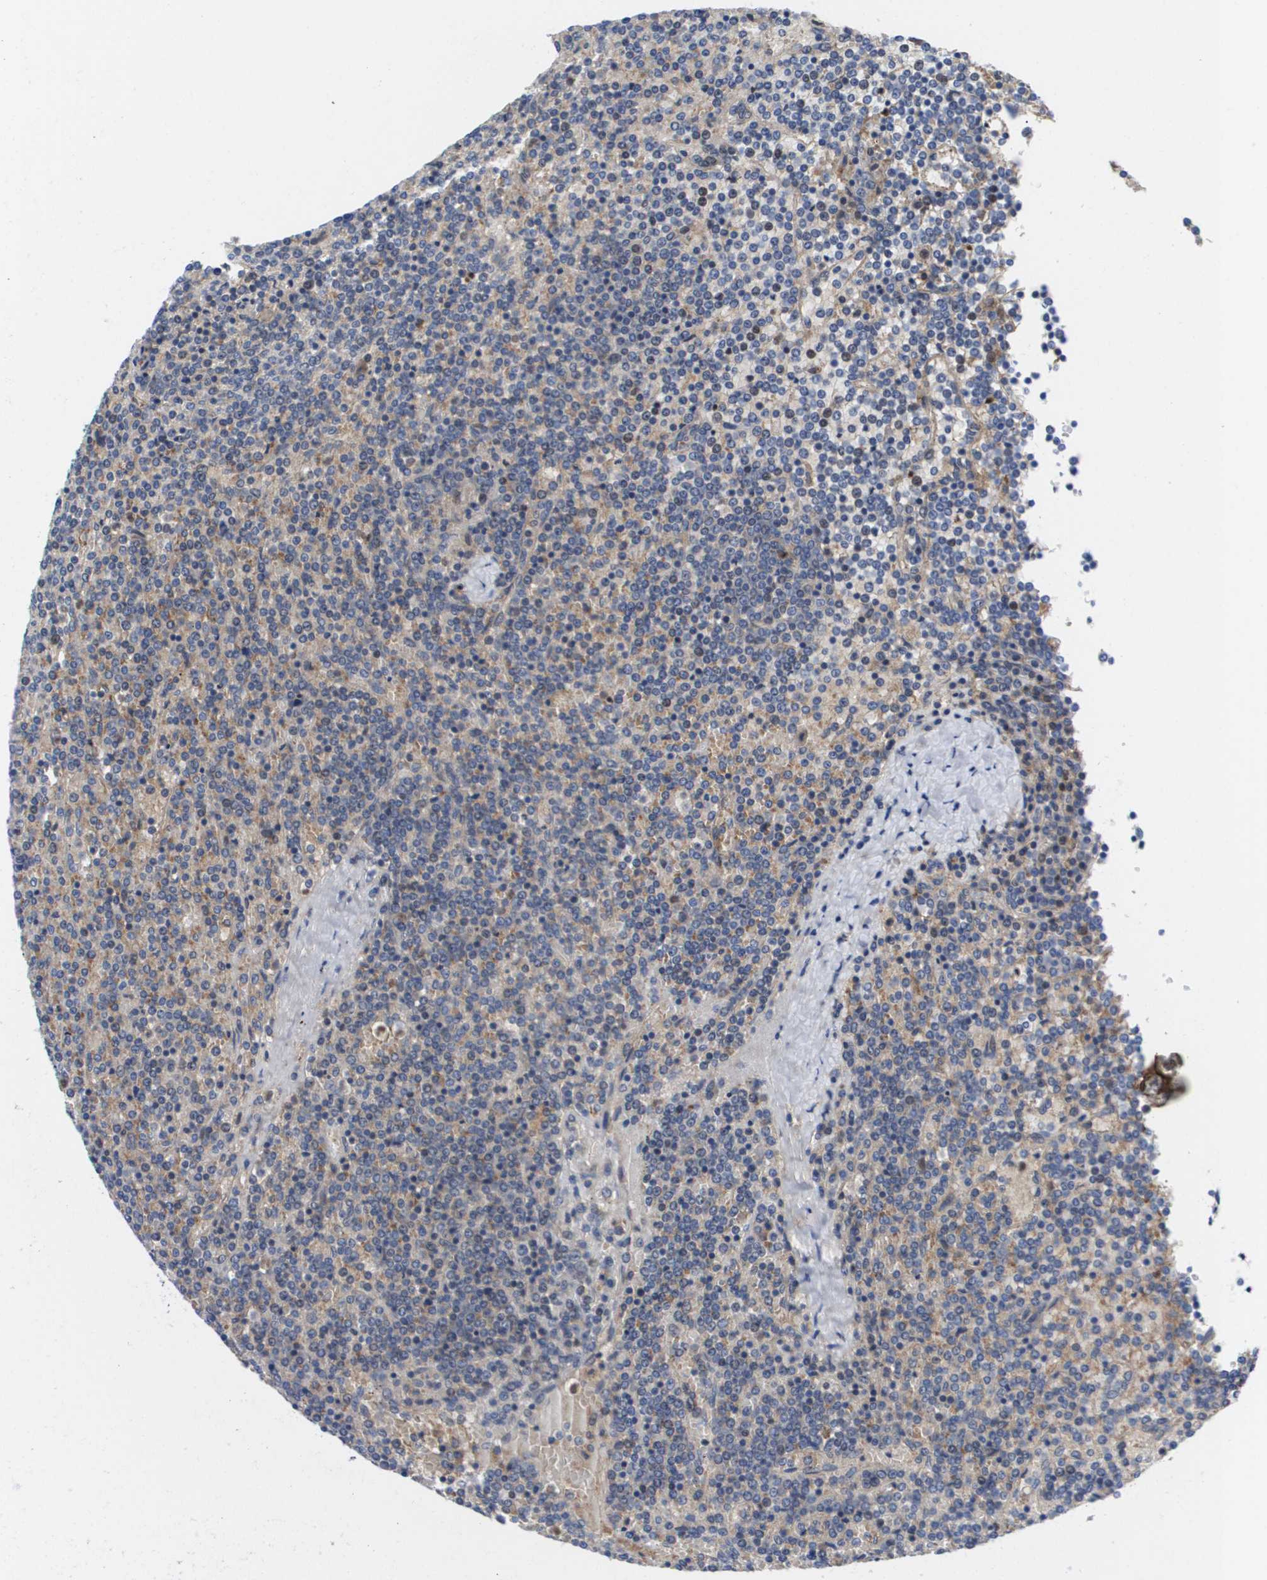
{"staining": {"intensity": "weak", "quantity": "<25%", "location": "cytoplasmic/membranous"}, "tissue": "lymphoma", "cell_type": "Tumor cells", "image_type": "cancer", "snomed": [{"axis": "morphology", "description": "Malignant lymphoma, non-Hodgkin's type, Low grade"}, {"axis": "topography", "description": "Spleen"}], "caption": "A high-resolution image shows IHC staining of malignant lymphoma, non-Hodgkin's type (low-grade), which shows no significant staining in tumor cells.", "gene": "SERPINC1", "patient": {"sex": "female", "age": 19}}